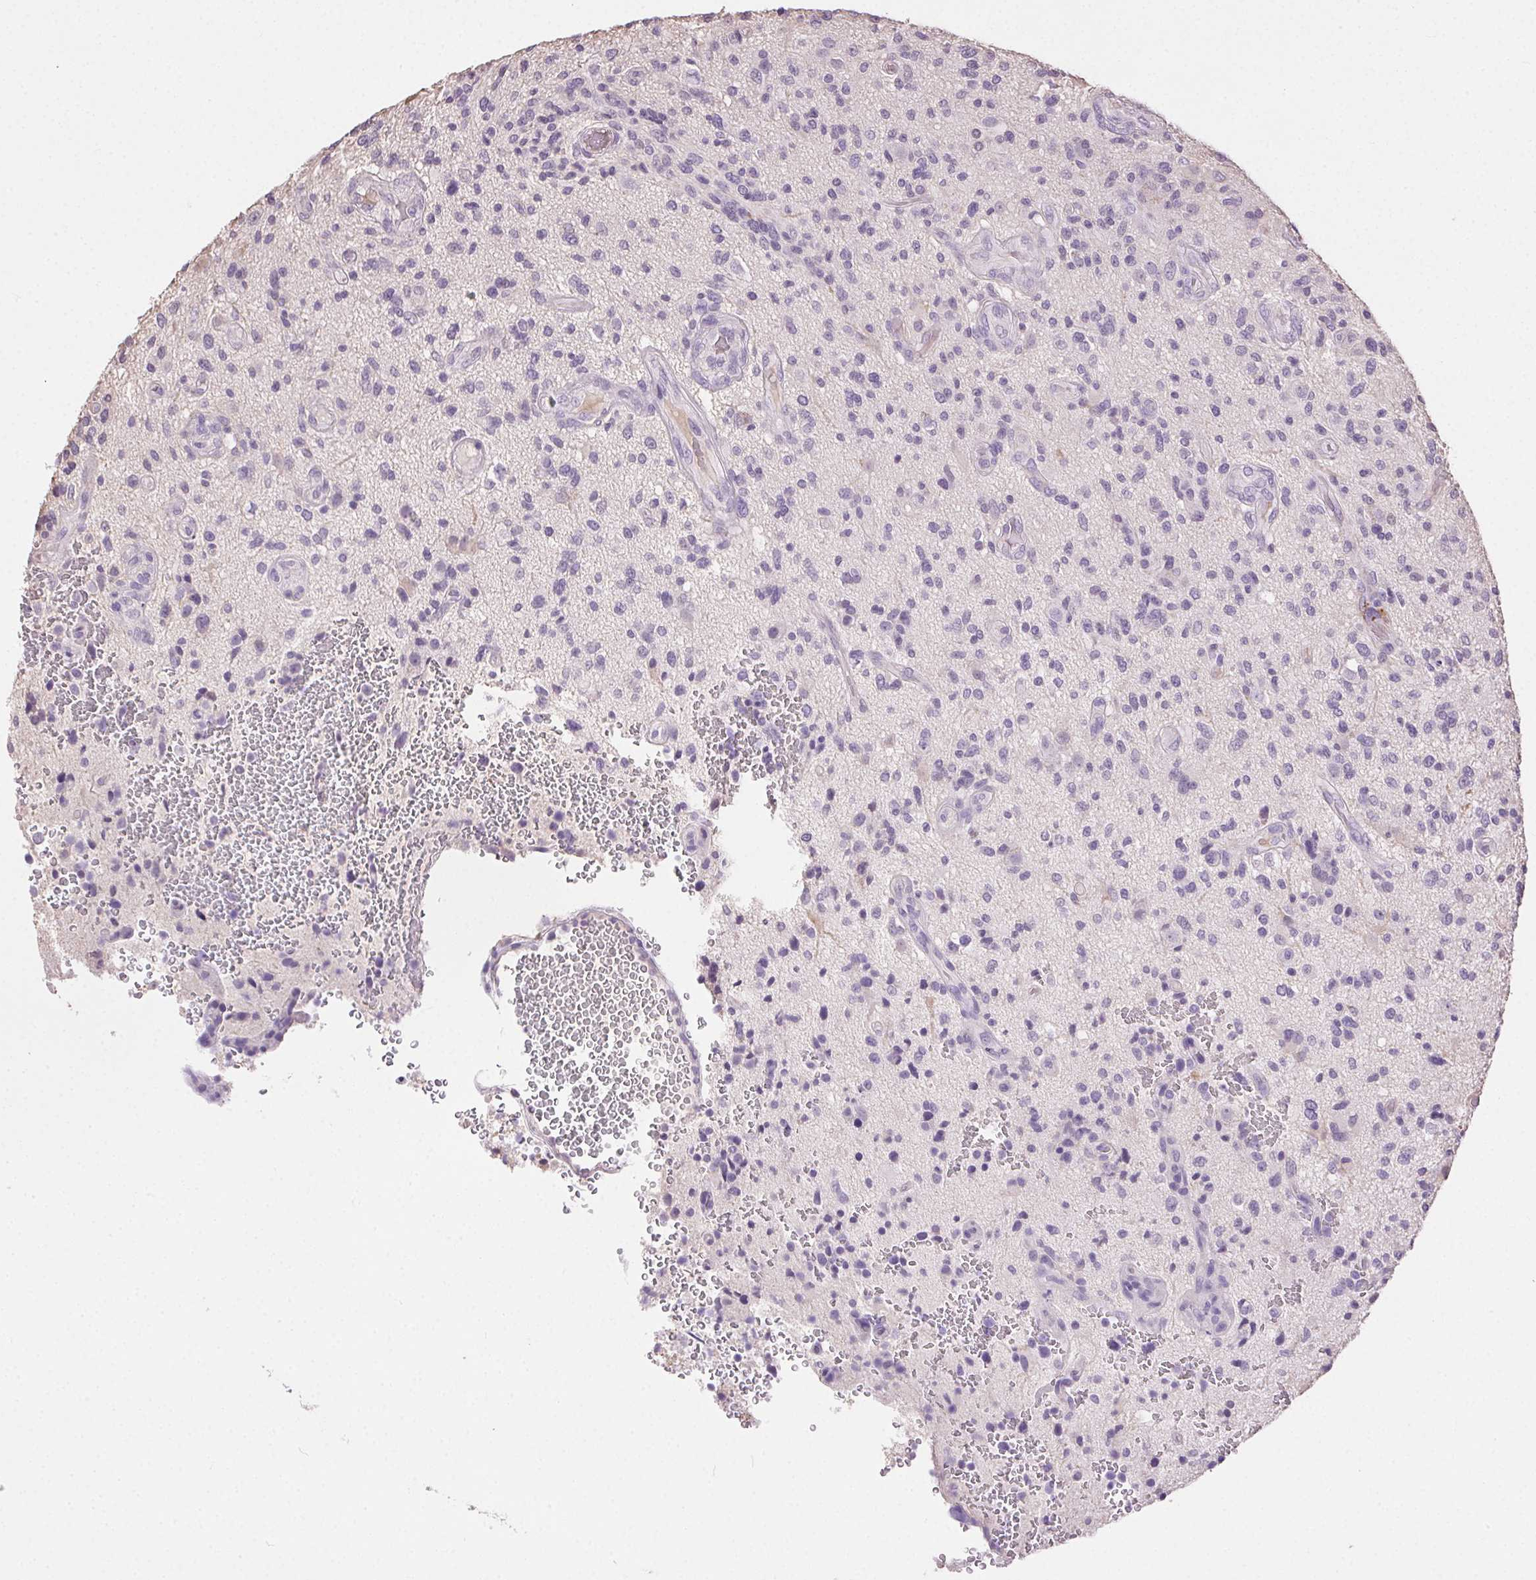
{"staining": {"intensity": "negative", "quantity": "none", "location": "none"}, "tissue": "glioma", "cell_type": "Tumor cells", "image_type": "cancer", "snomed": [{"axis": "morphology", "description": "Glioma, malignant, High grade"}, {"axis": "topography", "description": "Brain"}], "caption": "An image of human glioma is negative for staining in tumor cells.", "gene": "SYCE2", "patient": {"sex": "male", "age": 47}}